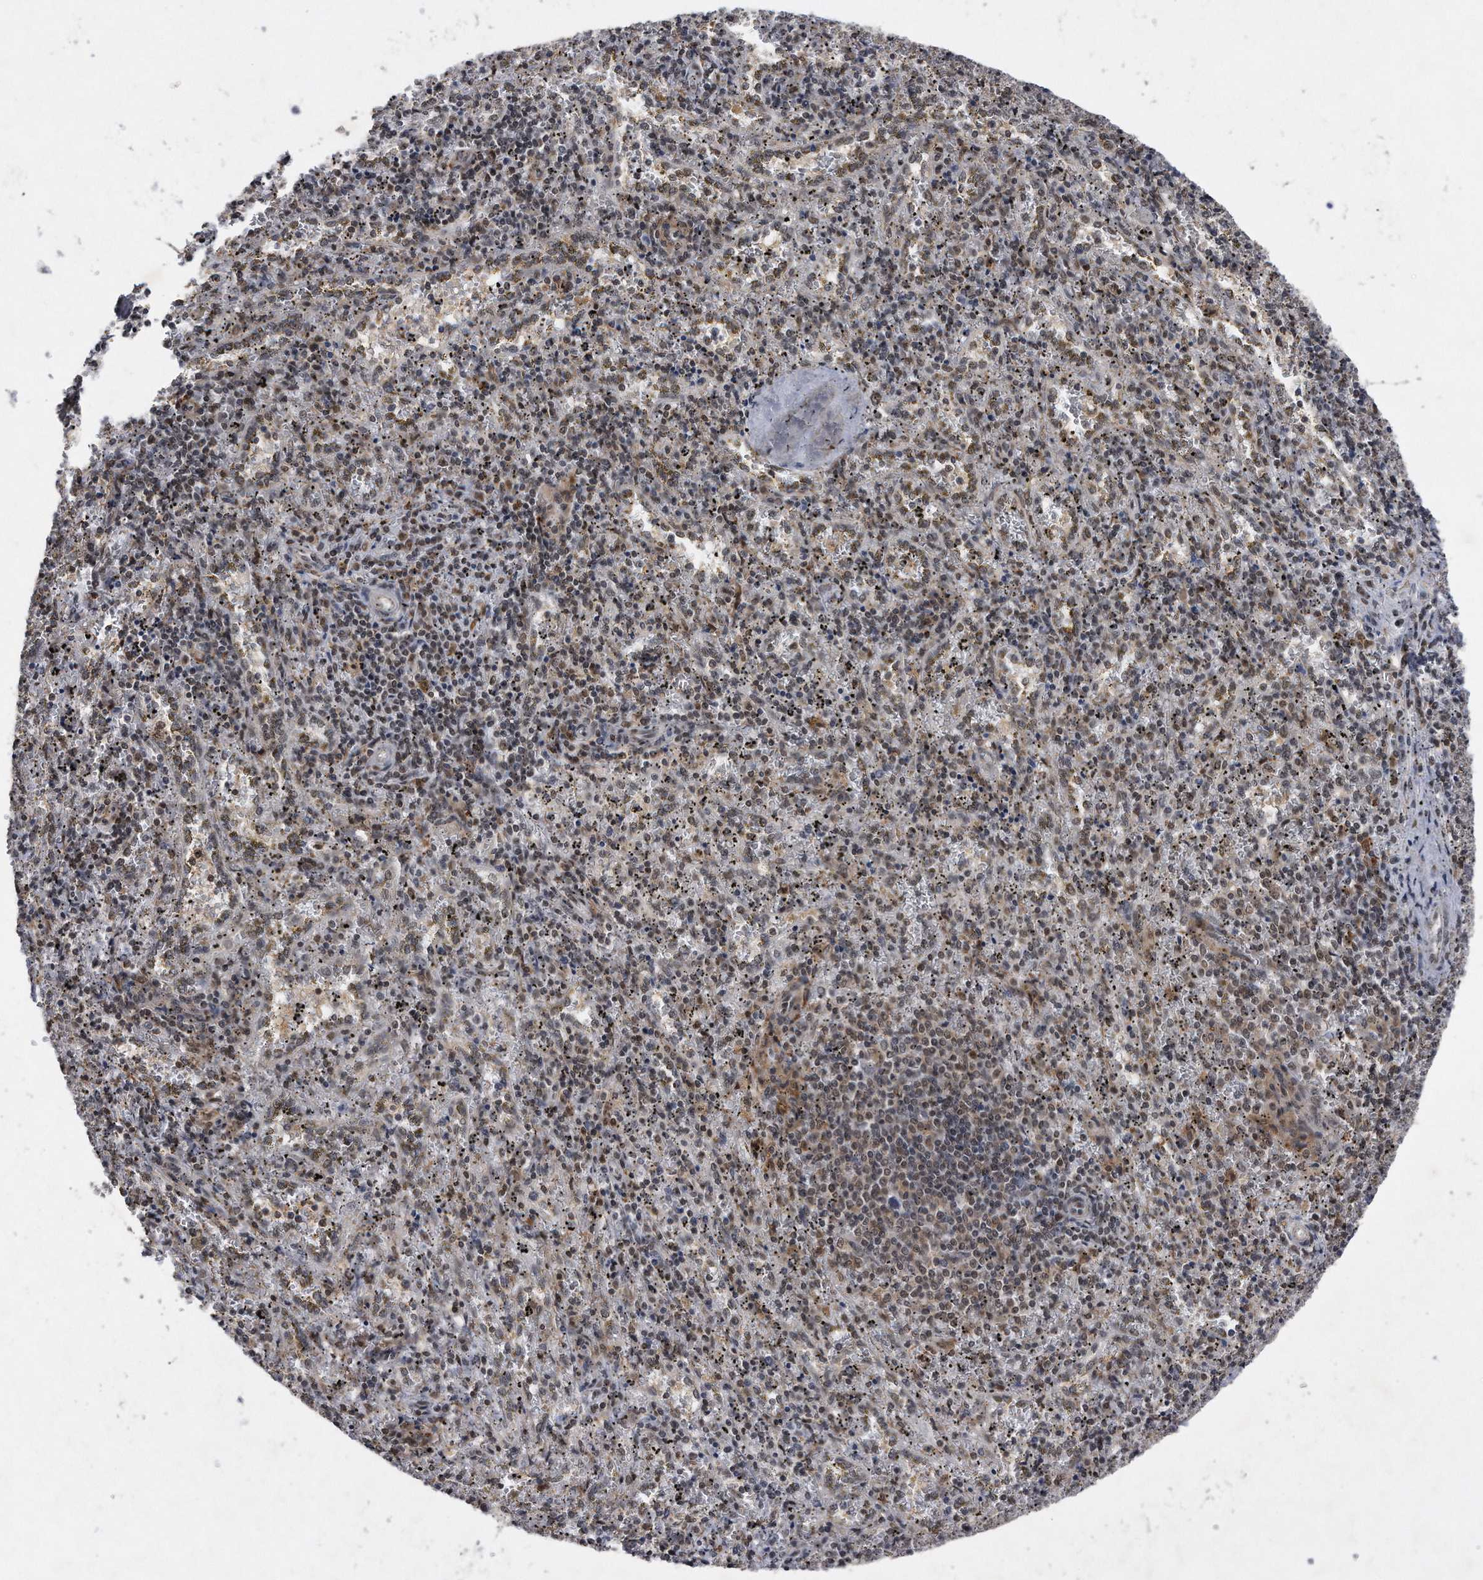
{"staining": {"intensity": "weak", "quantity": "25%-75%", "location": "cytoplasmic/membranous,nuclear"}, "tissue": "spleen", "cell_type": "Cells in red pulp", "image_type": "normal", "snomed": [{"axis": "morphology", "description": "Normal tissue, NOS"}, {"axis": "topography", "description": "Spleen"}], "caption": "Immunohistochemistry of normal human spleen exhibits low levels of weak cytoplasmic/membranous,nuclear expression in about 25%-75% of cells in red pulp.", "gene": "VIRMA", "patient": {"sex": "male", "age": 11}}